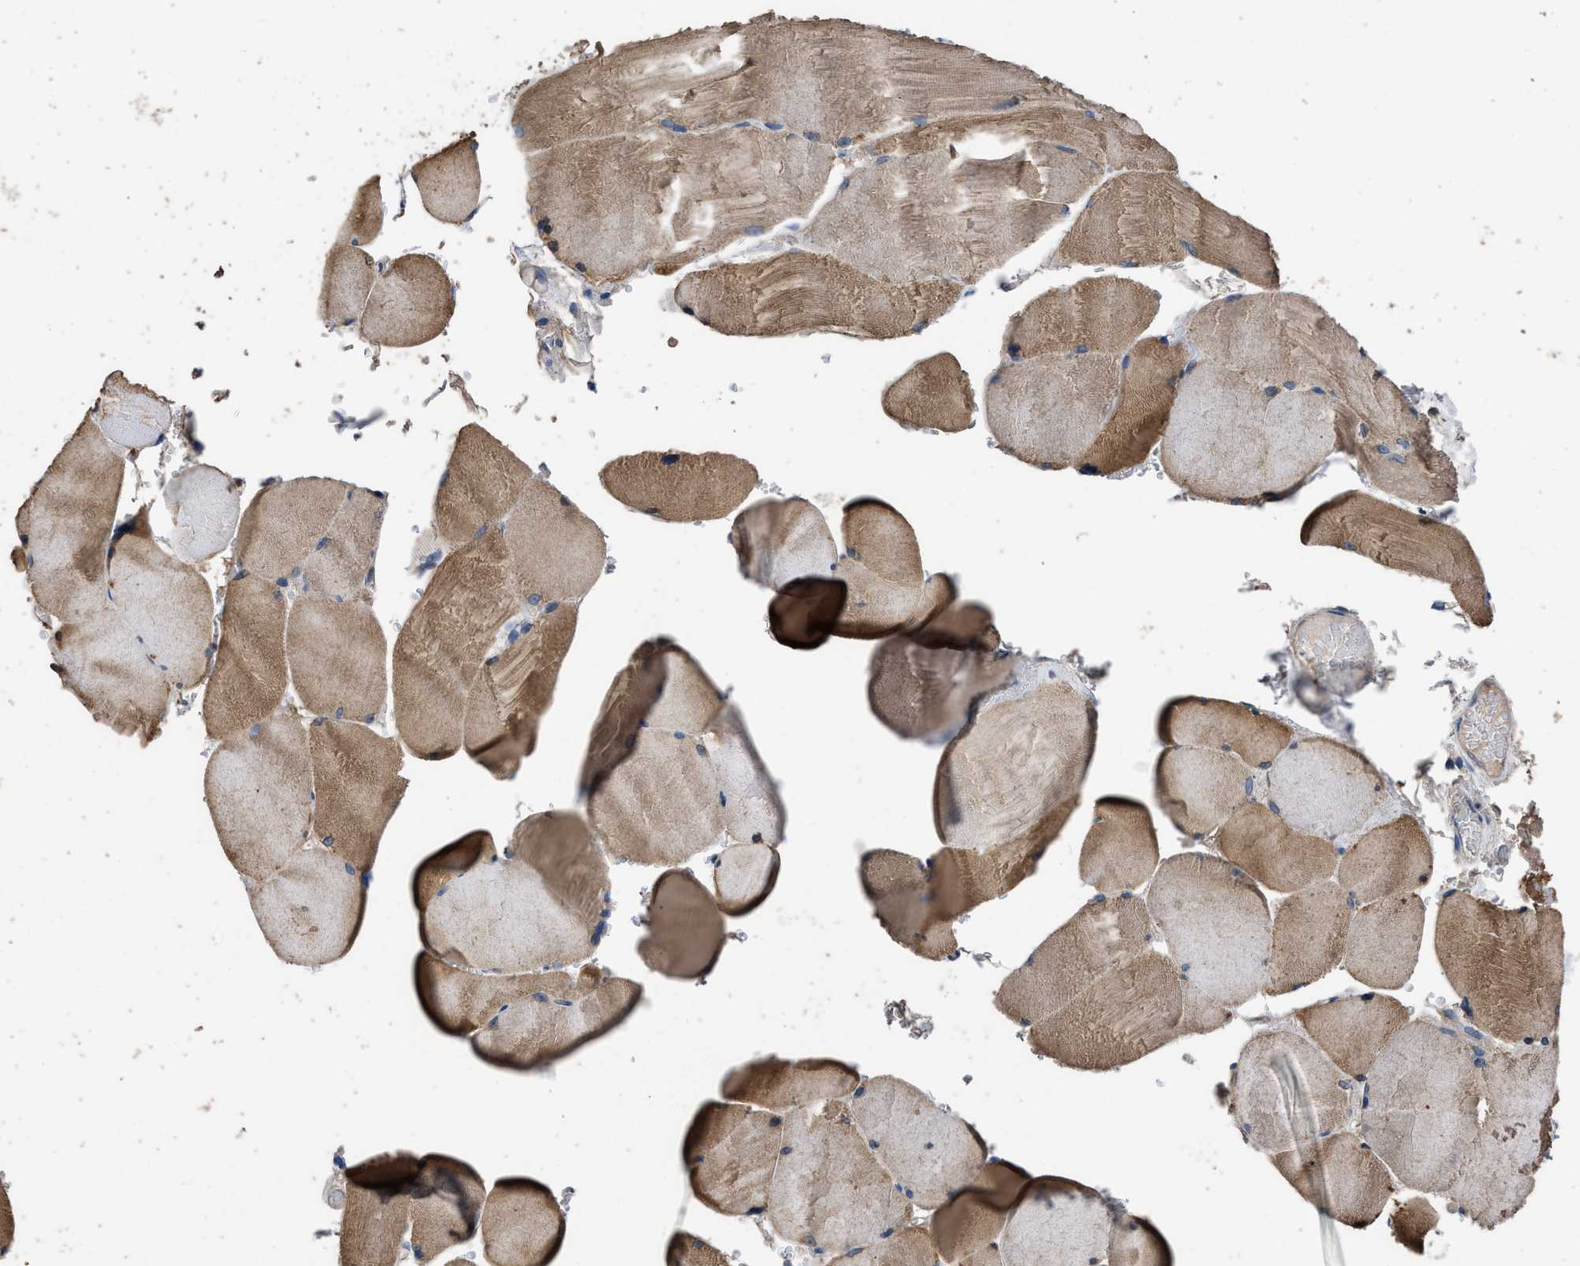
{"staining": {"intensity": "moderate", "quantity": ">75%", "location": "cytoplasmic/membranous"}, "tissue": "skeletal muscle", "cell_type": "Myocytes", "image_type": "normal", "snomed": [{"axis": "morphology", "description": "Normal tissue, NOS"}, {"axis": "topography", "description": "Skin"}, {"axis": "topography", "description": "Skeletal muscle"}], "caption": "Immunohistochemical staining of normal human skeletal muscle shows >75% levels of moderate cytoplasmic/membranous protein expression in approximately >75% of myocytes. (DAB (3,3'-diaminobenzidine) = brown stain, brightfield microscopy at high magnification).", "gene": "ITSN1", "patient": {"sex": "male", "age": 83}}